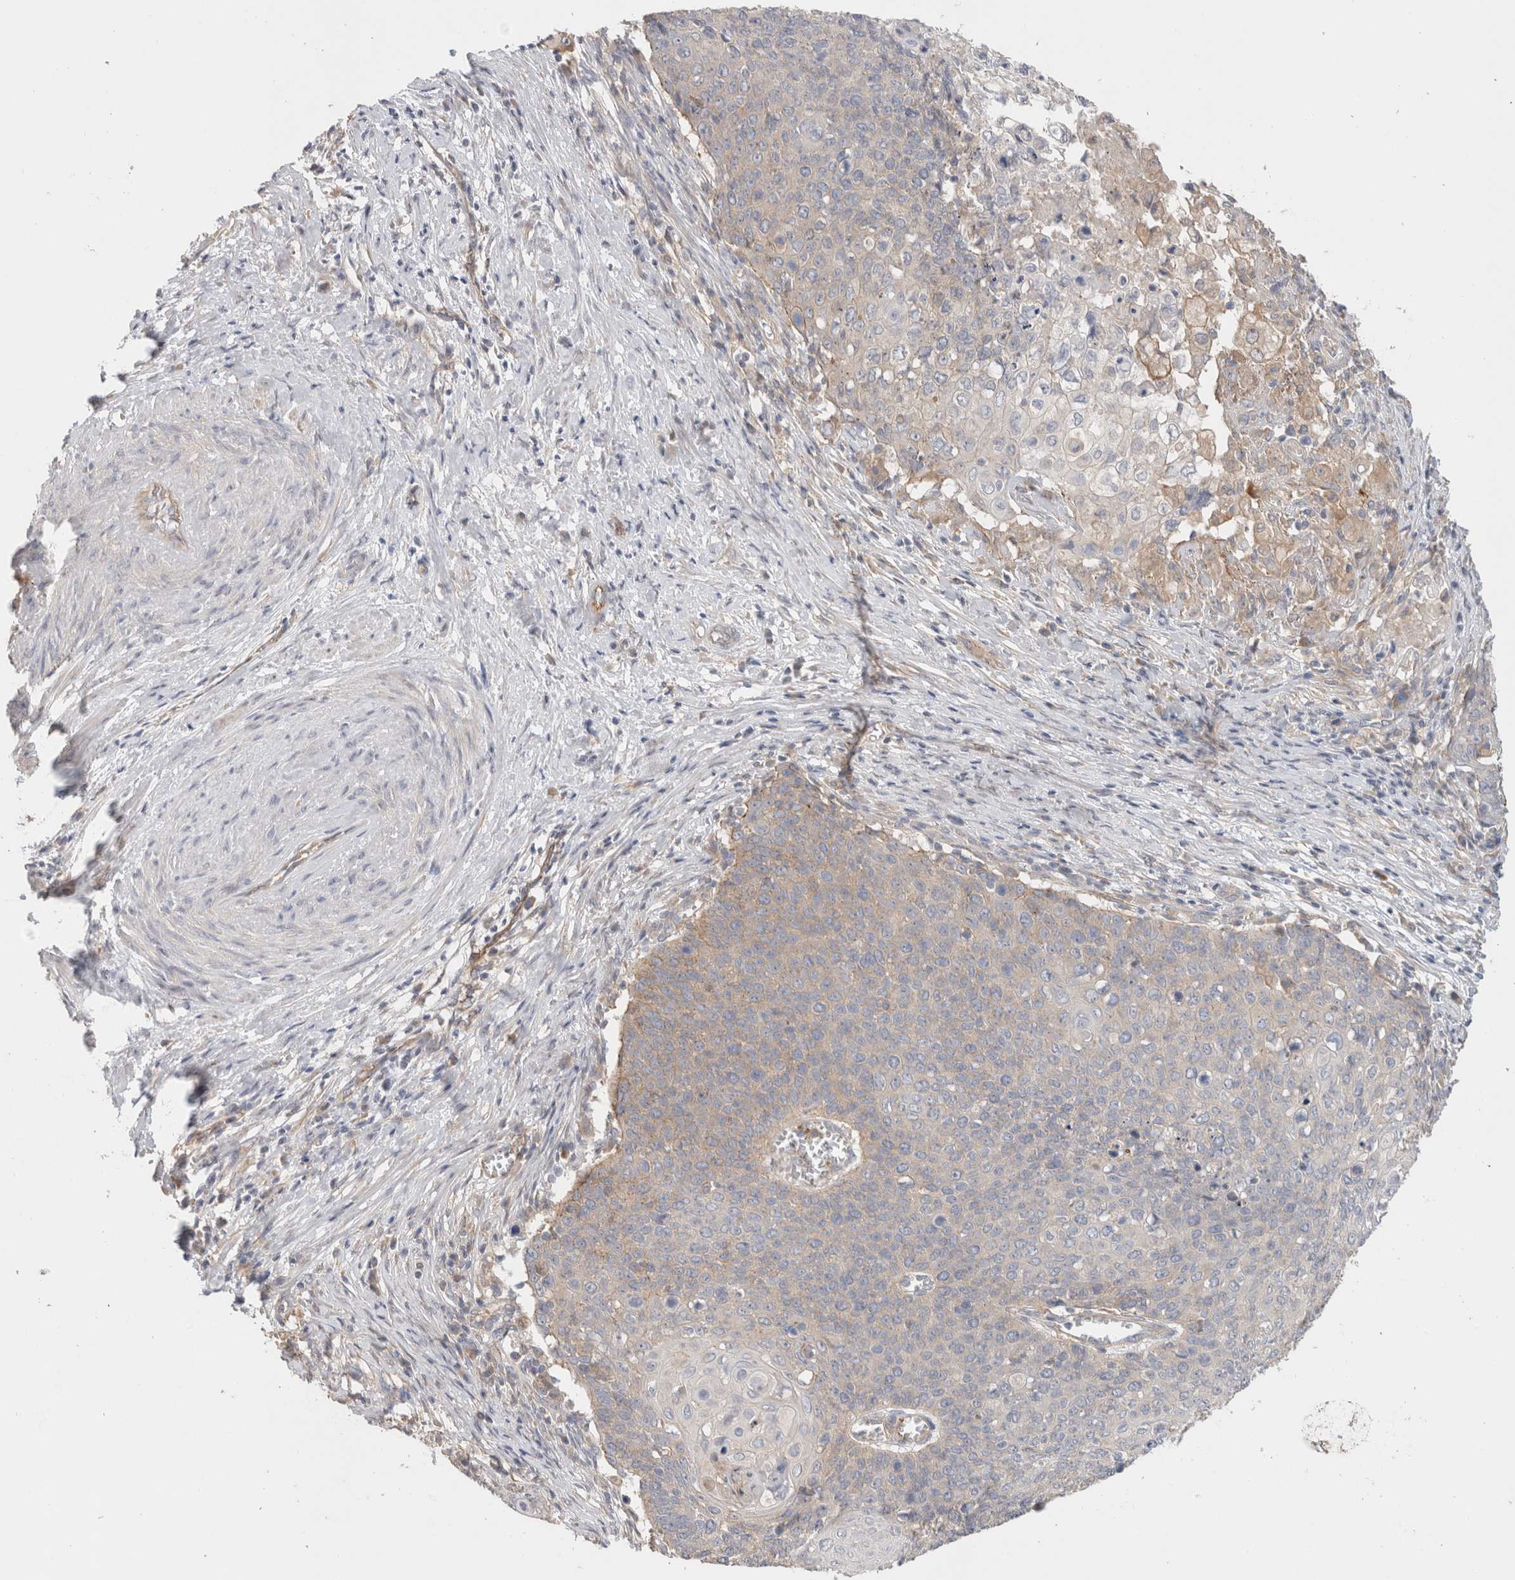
{"staining": {"intensity": "weak", "quantity": "25%-75%", "location": "cytoplasmic/membranous"}, "tissue": "cervical cancer", "cell_type": "Tumor cells", "image_type": "cancer", "snomed": [{"axis": "morphology", "description": "Squamous cell carcinoma, NOS"}, {"axis": "topography", "description": "Cervix"}], "caption": "Cervical squamous cell carcinoma tissue exhibits weak cytoplasmic/membranous staining in approximately 25%-75% of tumor cells, visualized by immunohistochemistry.", "gene": "SGK3", "patient": {"sex": "female", "age": 39}}